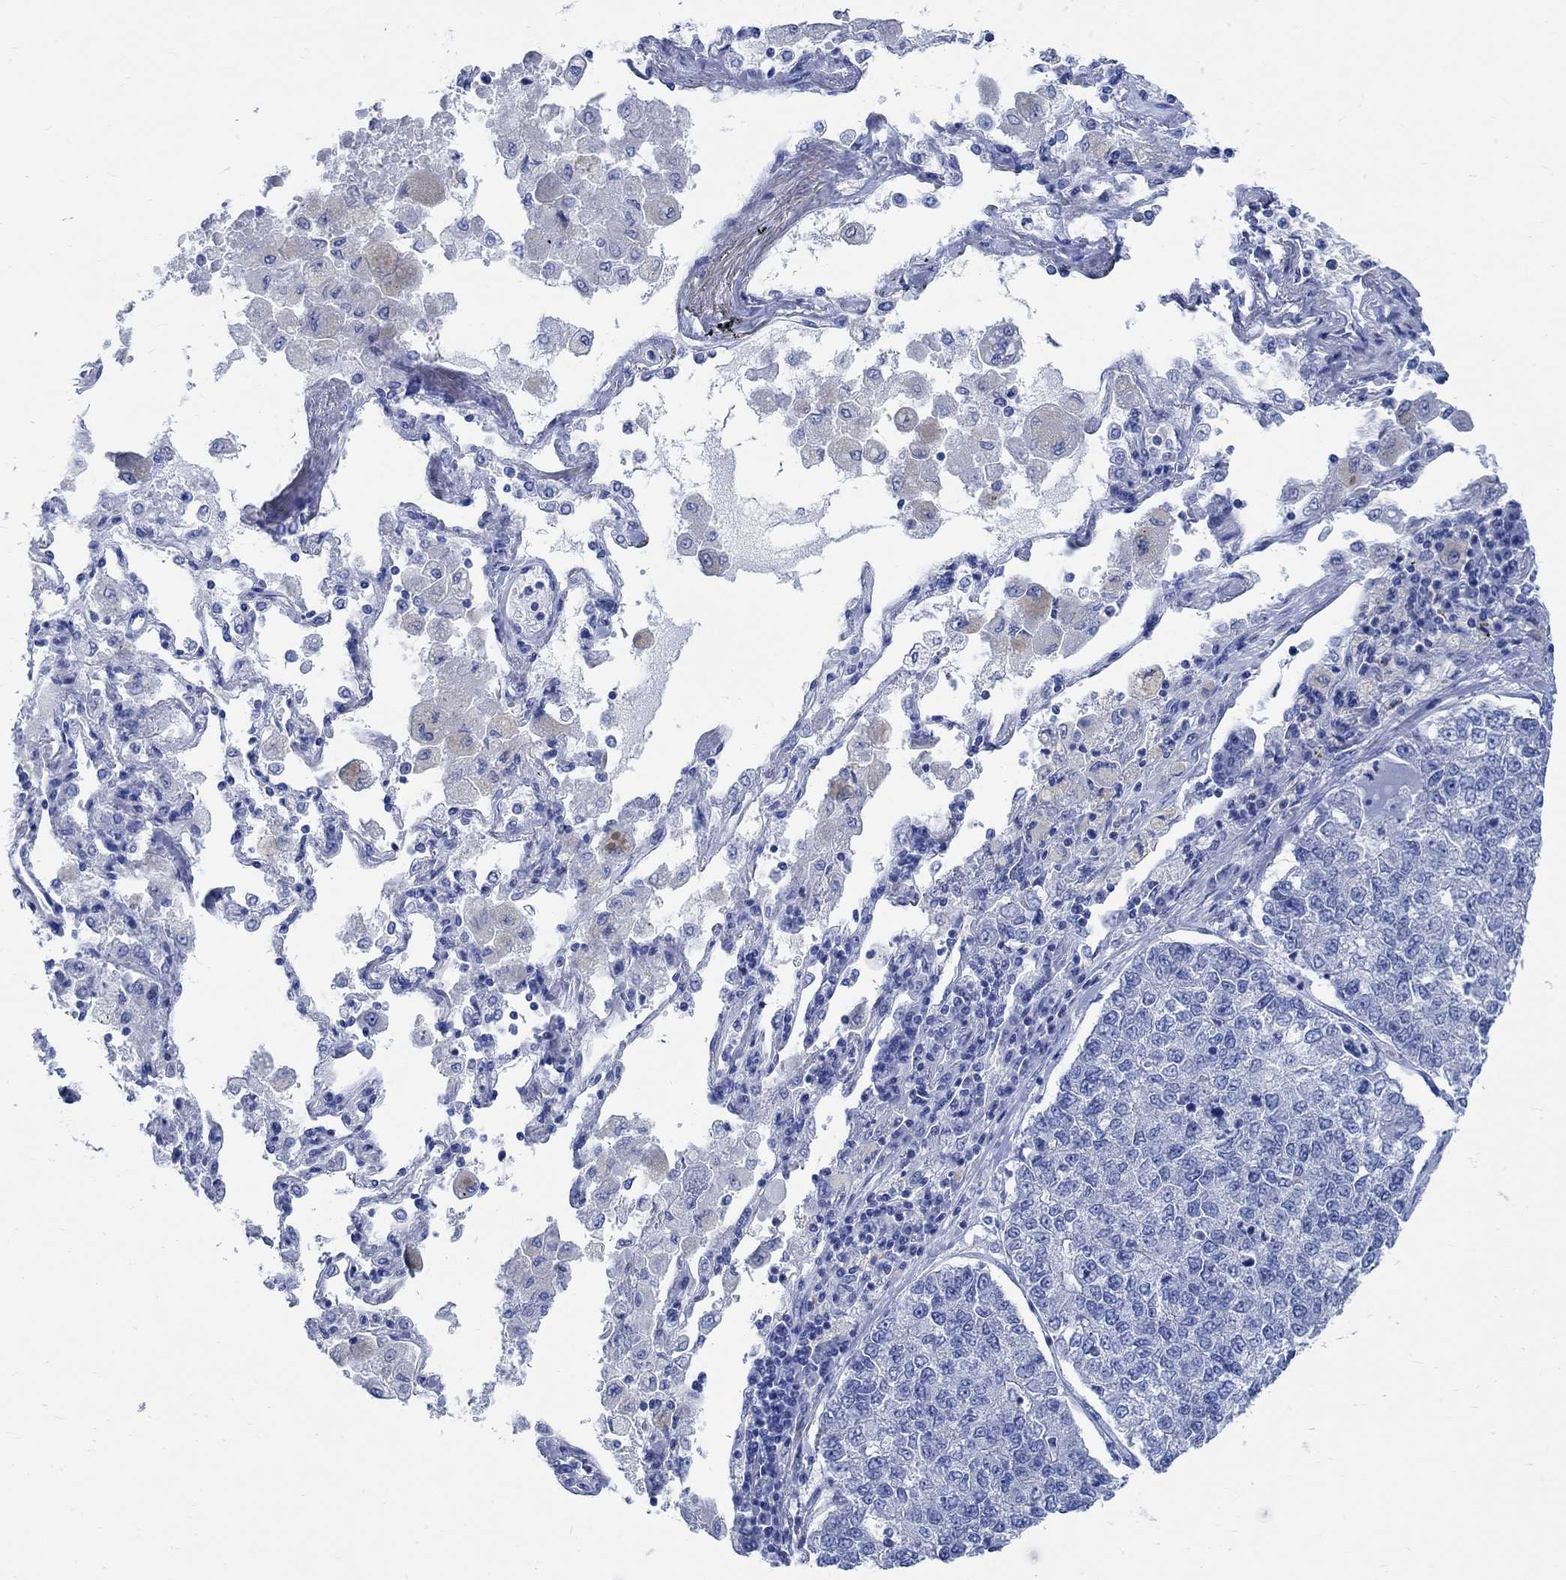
{"staining": {"intensity": "negative", "quantity": "none", "location": "none"}, "tissue": "lung cancer", "cell_type": "Tumor cells", "image_type": "cancer", "snomed": [{"axis": "morphology", "description": "Adenocarcinoma, NOS"}, {"axis": "topography", "description": "Lung"}], "caption": "This is an immunohistochemistry image of lung adenocarcinoma. There is no staining in tumor cells.", "gene": "CAMK2N1", "patient": {"sex": "male", "age": 49}}